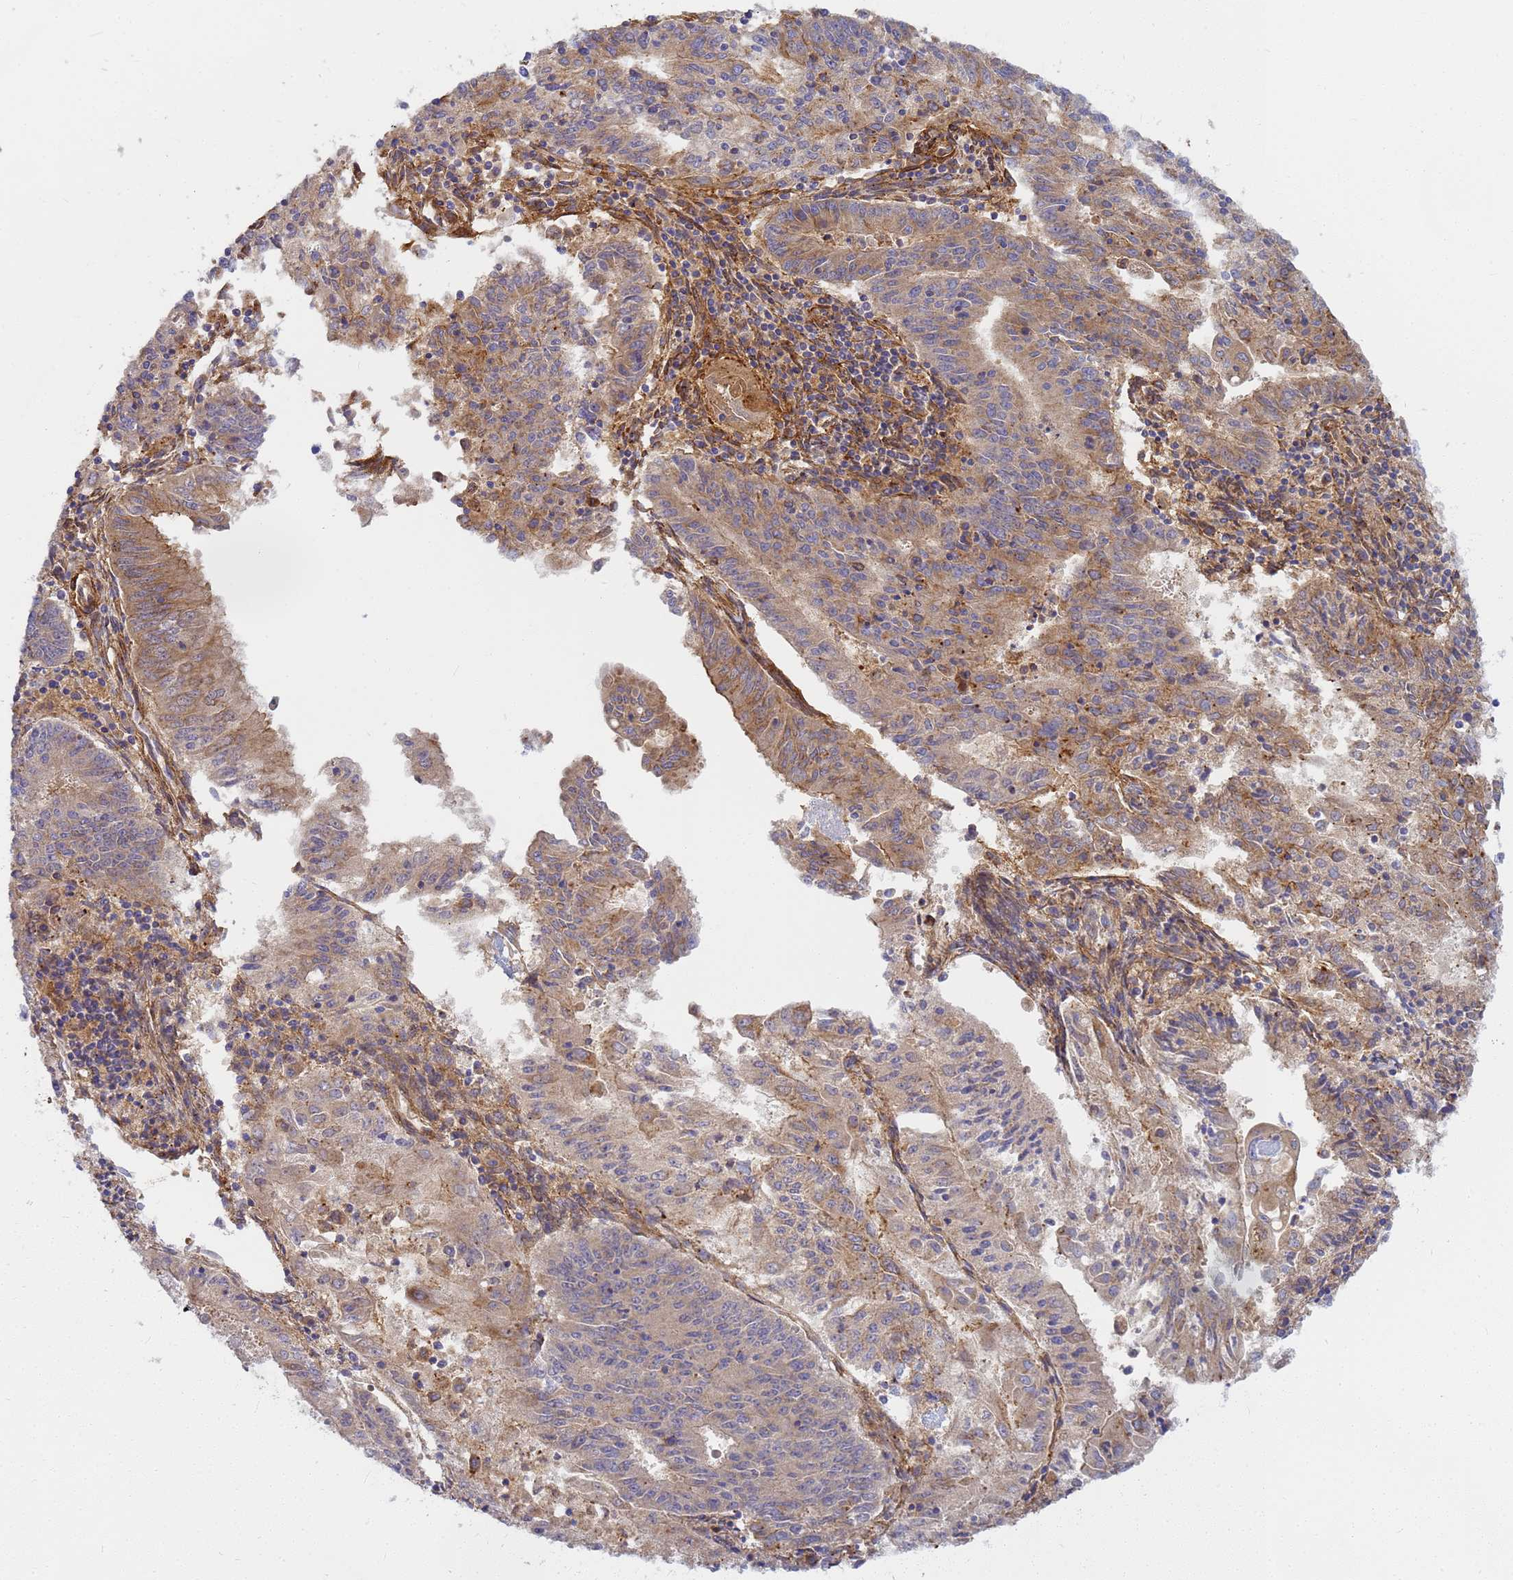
{"staining": {"intensity": "moderate", "quantity": "25%-75%", "location": "cytoplasmic/membranous"}, "tissue": "endometrial cancer", "cell_type": "Tumor cells", "image_type": "cancer", "snomed": [{"axis": "morphology", "description": "Adenocarcinoma, NOS"}, {"axis": "topography", "description": "Endometrium"}], "caption": "Endometrial adenocarcinoma stained with immunohistochemistry (IHC) reveals moderate cytoplasmic/membranous positivity in approximately 25%-75% of tumor cells.", "gene": "C2CD5", "patient": {"sex": "female", "age": 59}}